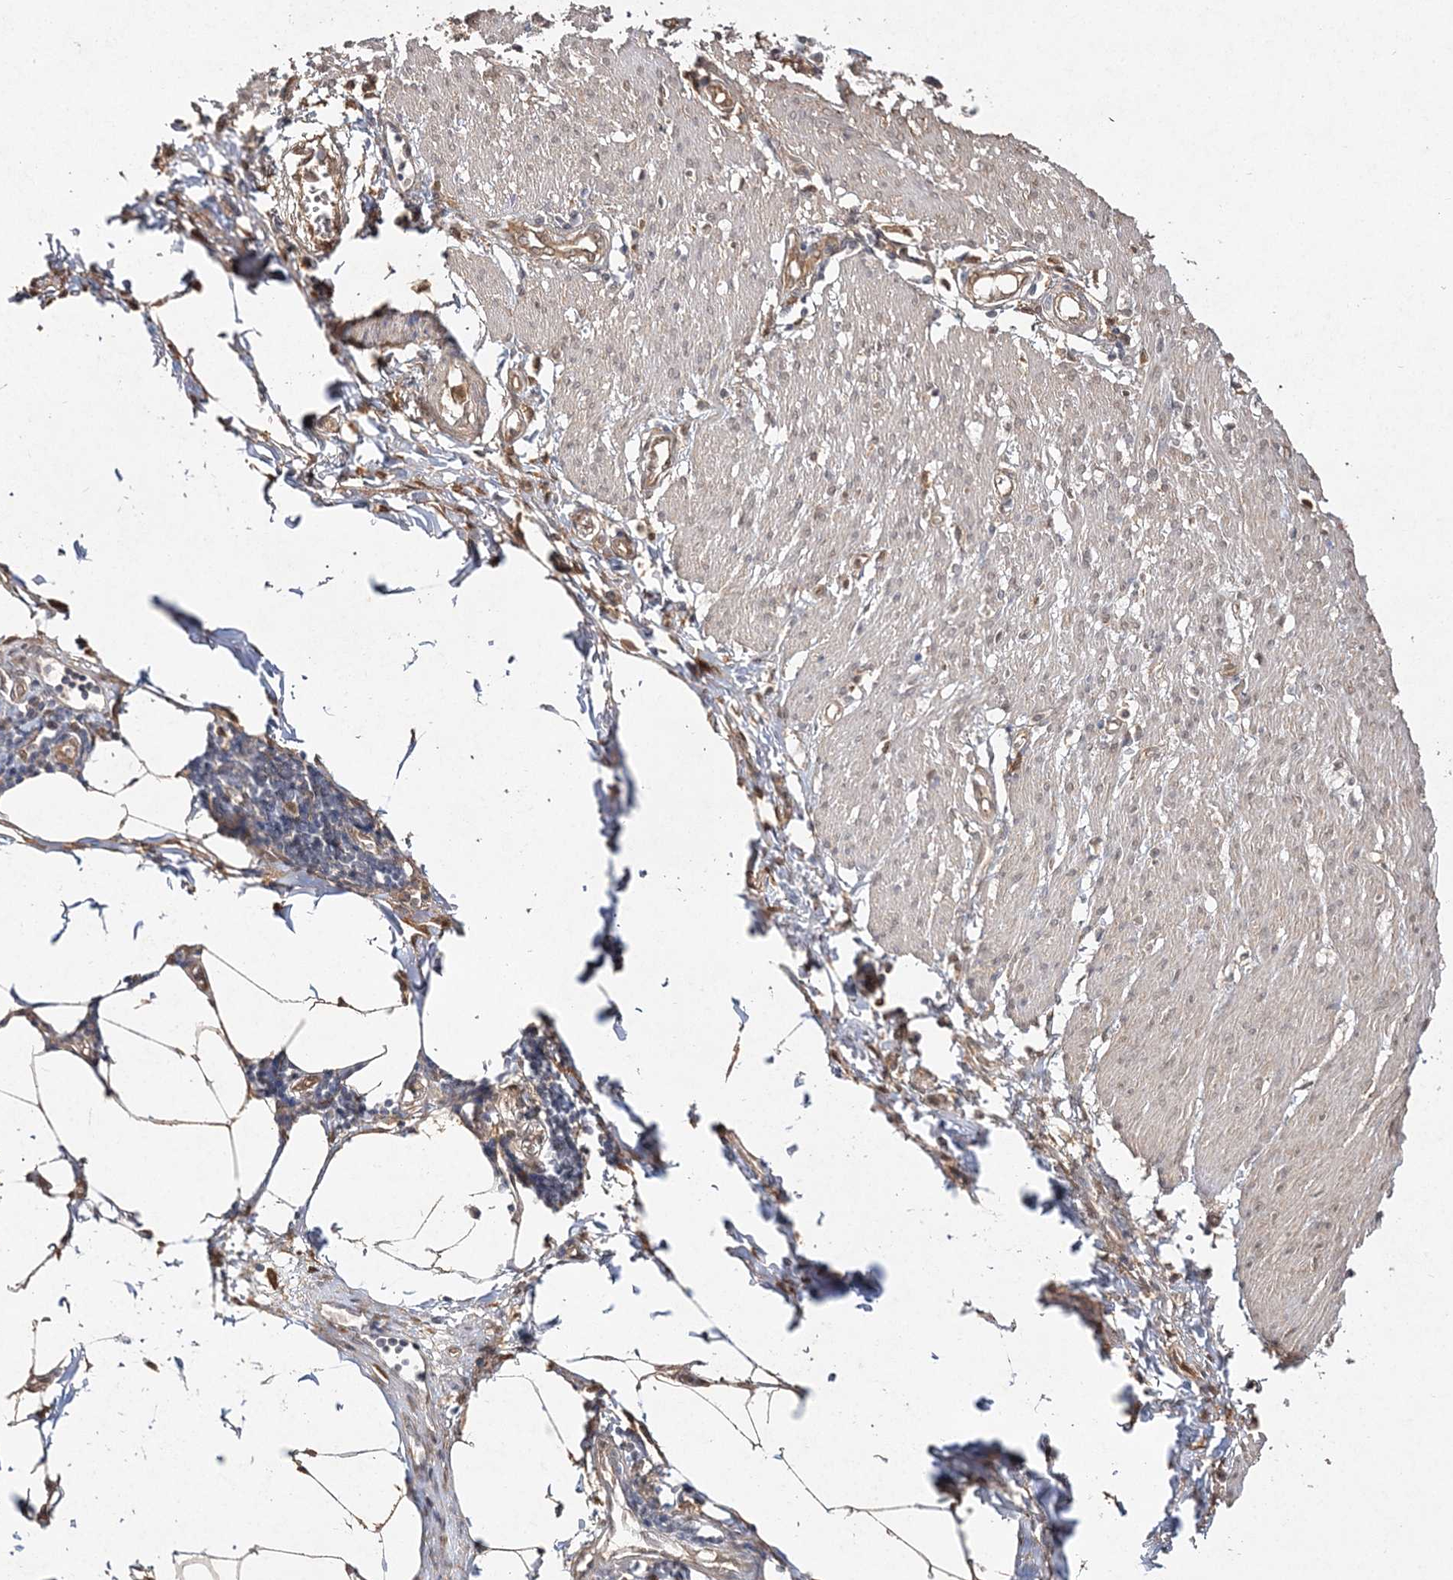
{"staining": {"intensity": "weak", "quantity": "<25%", "location": "cytoplasmic/membranous"}, "tissue": "smooth muscle", "cell_type": "Smooth muscle cells", "image_type": "normal", "snomed": [{"axis": "morphology", "description": "Normal tissue, NOS"}, {"axis": "morphology", "description": "Adenocarcinoma, NOS"}, {"axis": "topography", "description": "Colon"}, {"axis": "topography", "description": "Peripheral nerve tissue"}], "caption": "Smooth muscle cells are negative for brown protein staining in benign smooth muscle. Brightfield microscopy of immunohistochemistry (IHC) stained with DAB (3,3'-diaminobenzidine) (brown) and hematoxylin (blue), captured at high magnification.", "gene": "S100A11", "patient": {"sex": "male", "age": 14}}